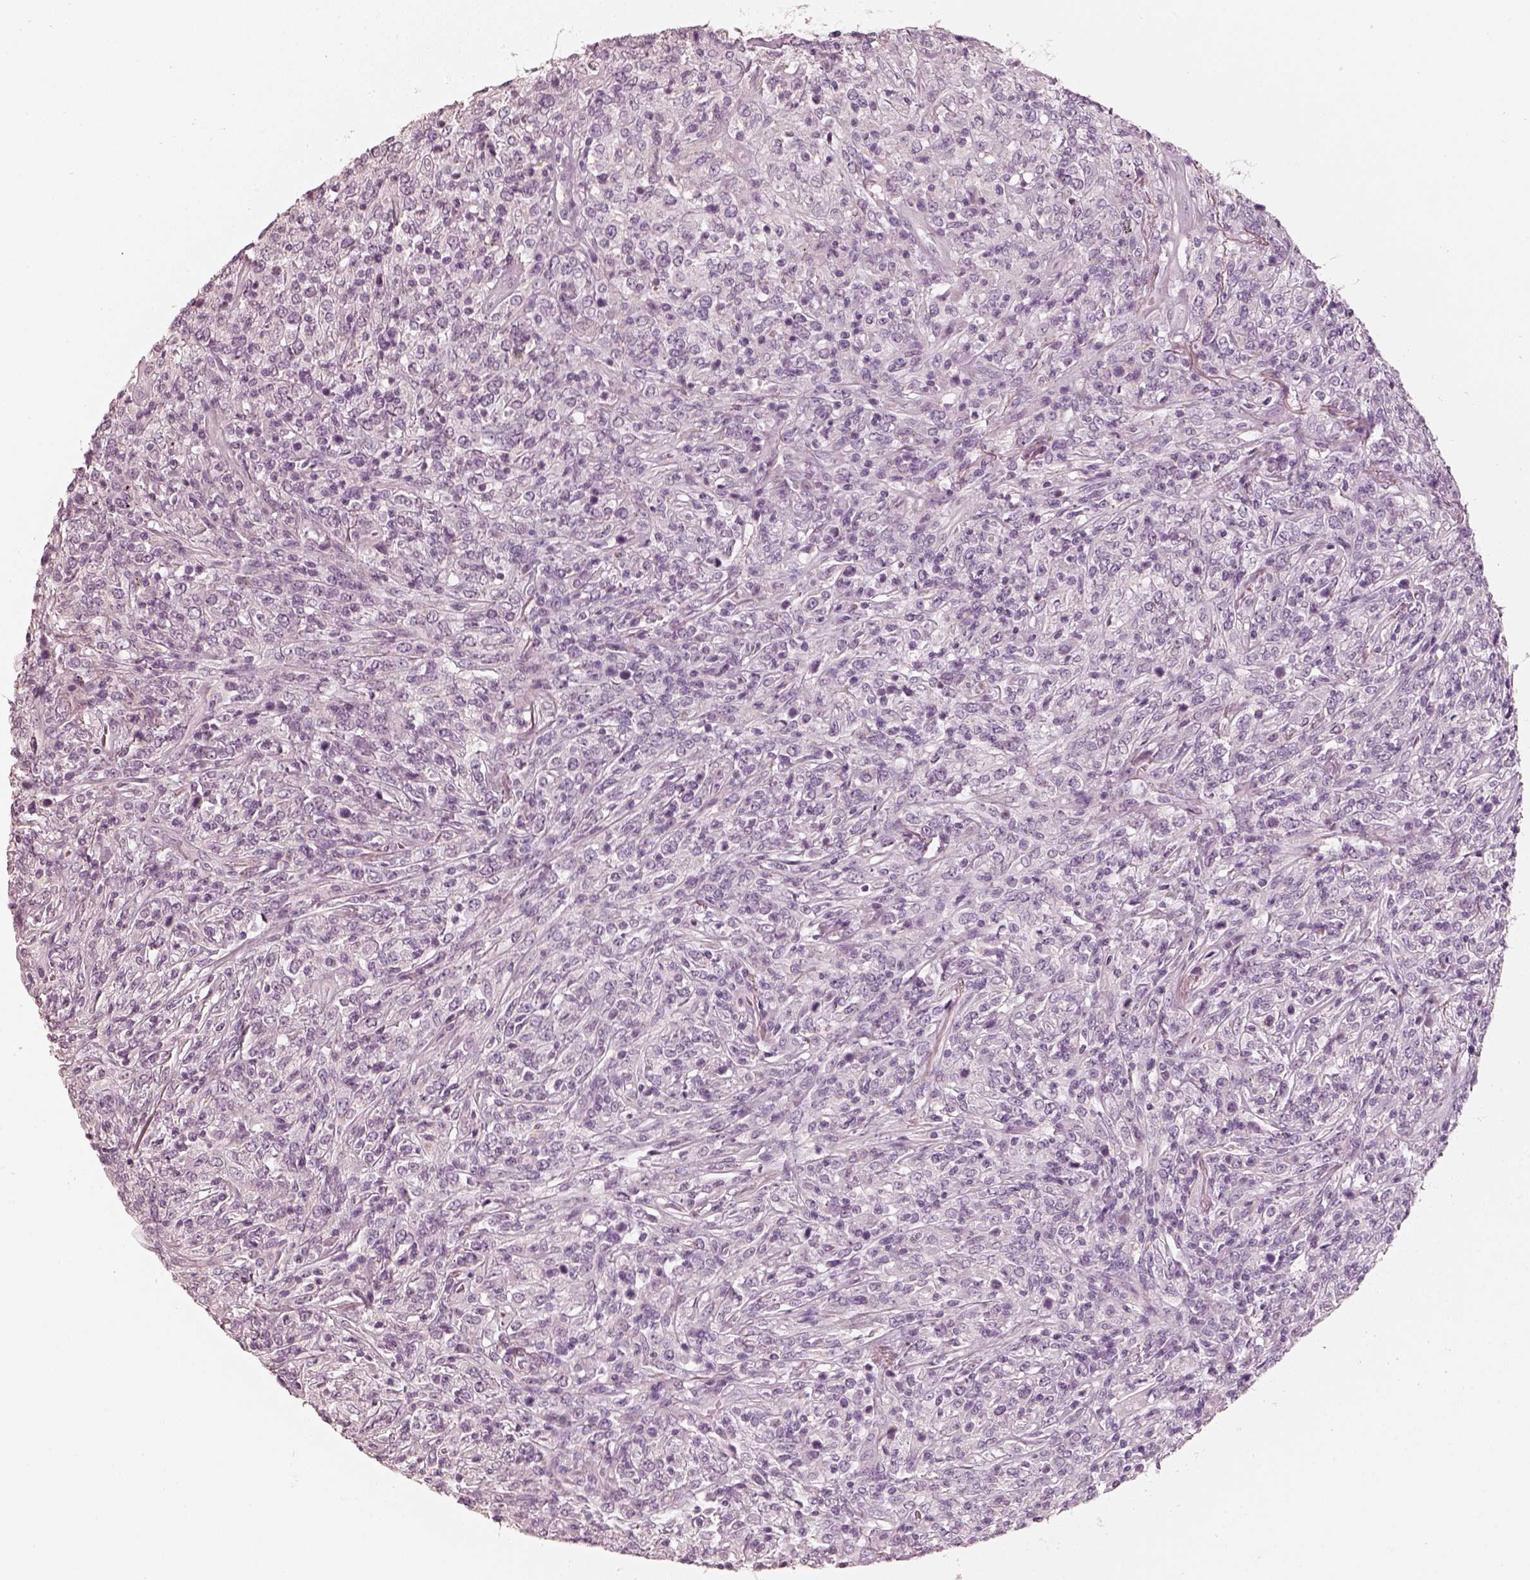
{"staining": {"intensity": "negative", "quantity": "none", "location": "none"}, "tissue": "lymphoma", "cell_type": "Tumor cells", "image_type": "cancer", "snomed": [{"axis": "morphology", "description": "Malignant lymphoma, non-Hodgkin's type, High grade"}, {"axis": "topography", "description": "Lung"}], "caption": "DAB immunohistochemical staining of human lymphoma exhibits no significant expression in tumor cells. (DAB (3,3'-diaminobenzidine) immunohistochemistry (IHC), high magnification).", "gene": "R3HDML", "patient": {"sex": "male", "age": 79}}